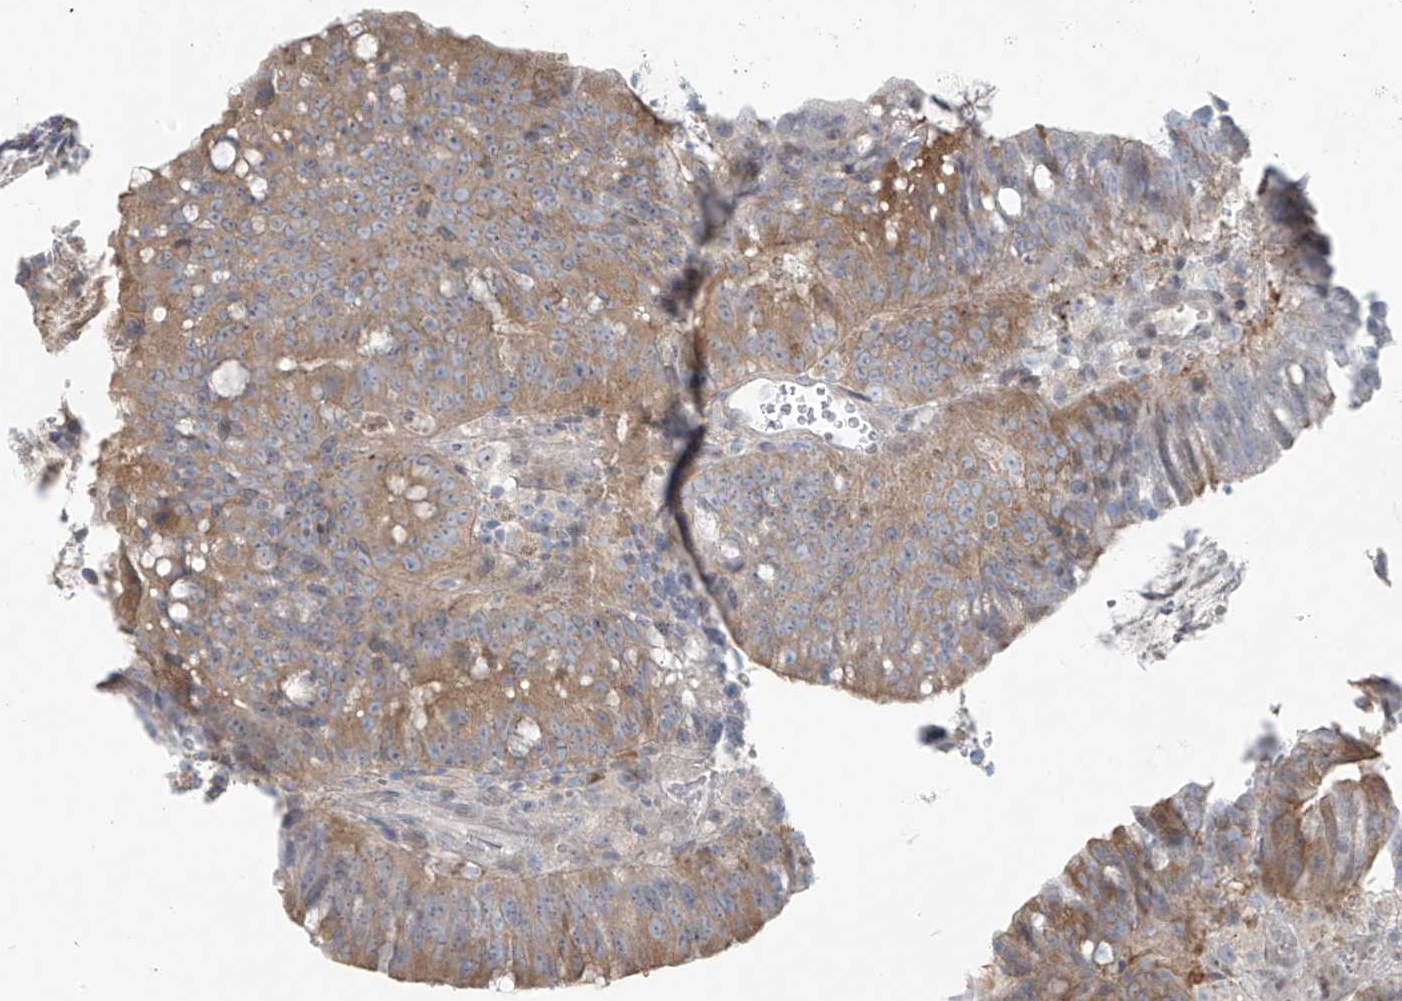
{"staining": {"intensity": "moderate", "quantity": ">75%", "location": "cytoplasmic/membranous"}, "tissue": "colorectal cancer", "cell_type": "Tumor cells", "image_type": "cancer", "snomed": [{"axis": "morphology", "description": "Adenocarcinoma, NOS"}, {"axis": "topography", "description": "Colon"}], "caption": "Immunohistochemistry of human adenocarcinoma (colorectal) reveals medium levels of moderate cytoplasmic/membranous expression in approximately >75% of tumor cells. The staining was performed using DAB (3,3'-diaminobenzidine), with brown indicating positive protein expression. Nuclei are stained blue with hematoxylin.", "gene": "PPAT", "patient": {"sex": "female", "age": 66}}